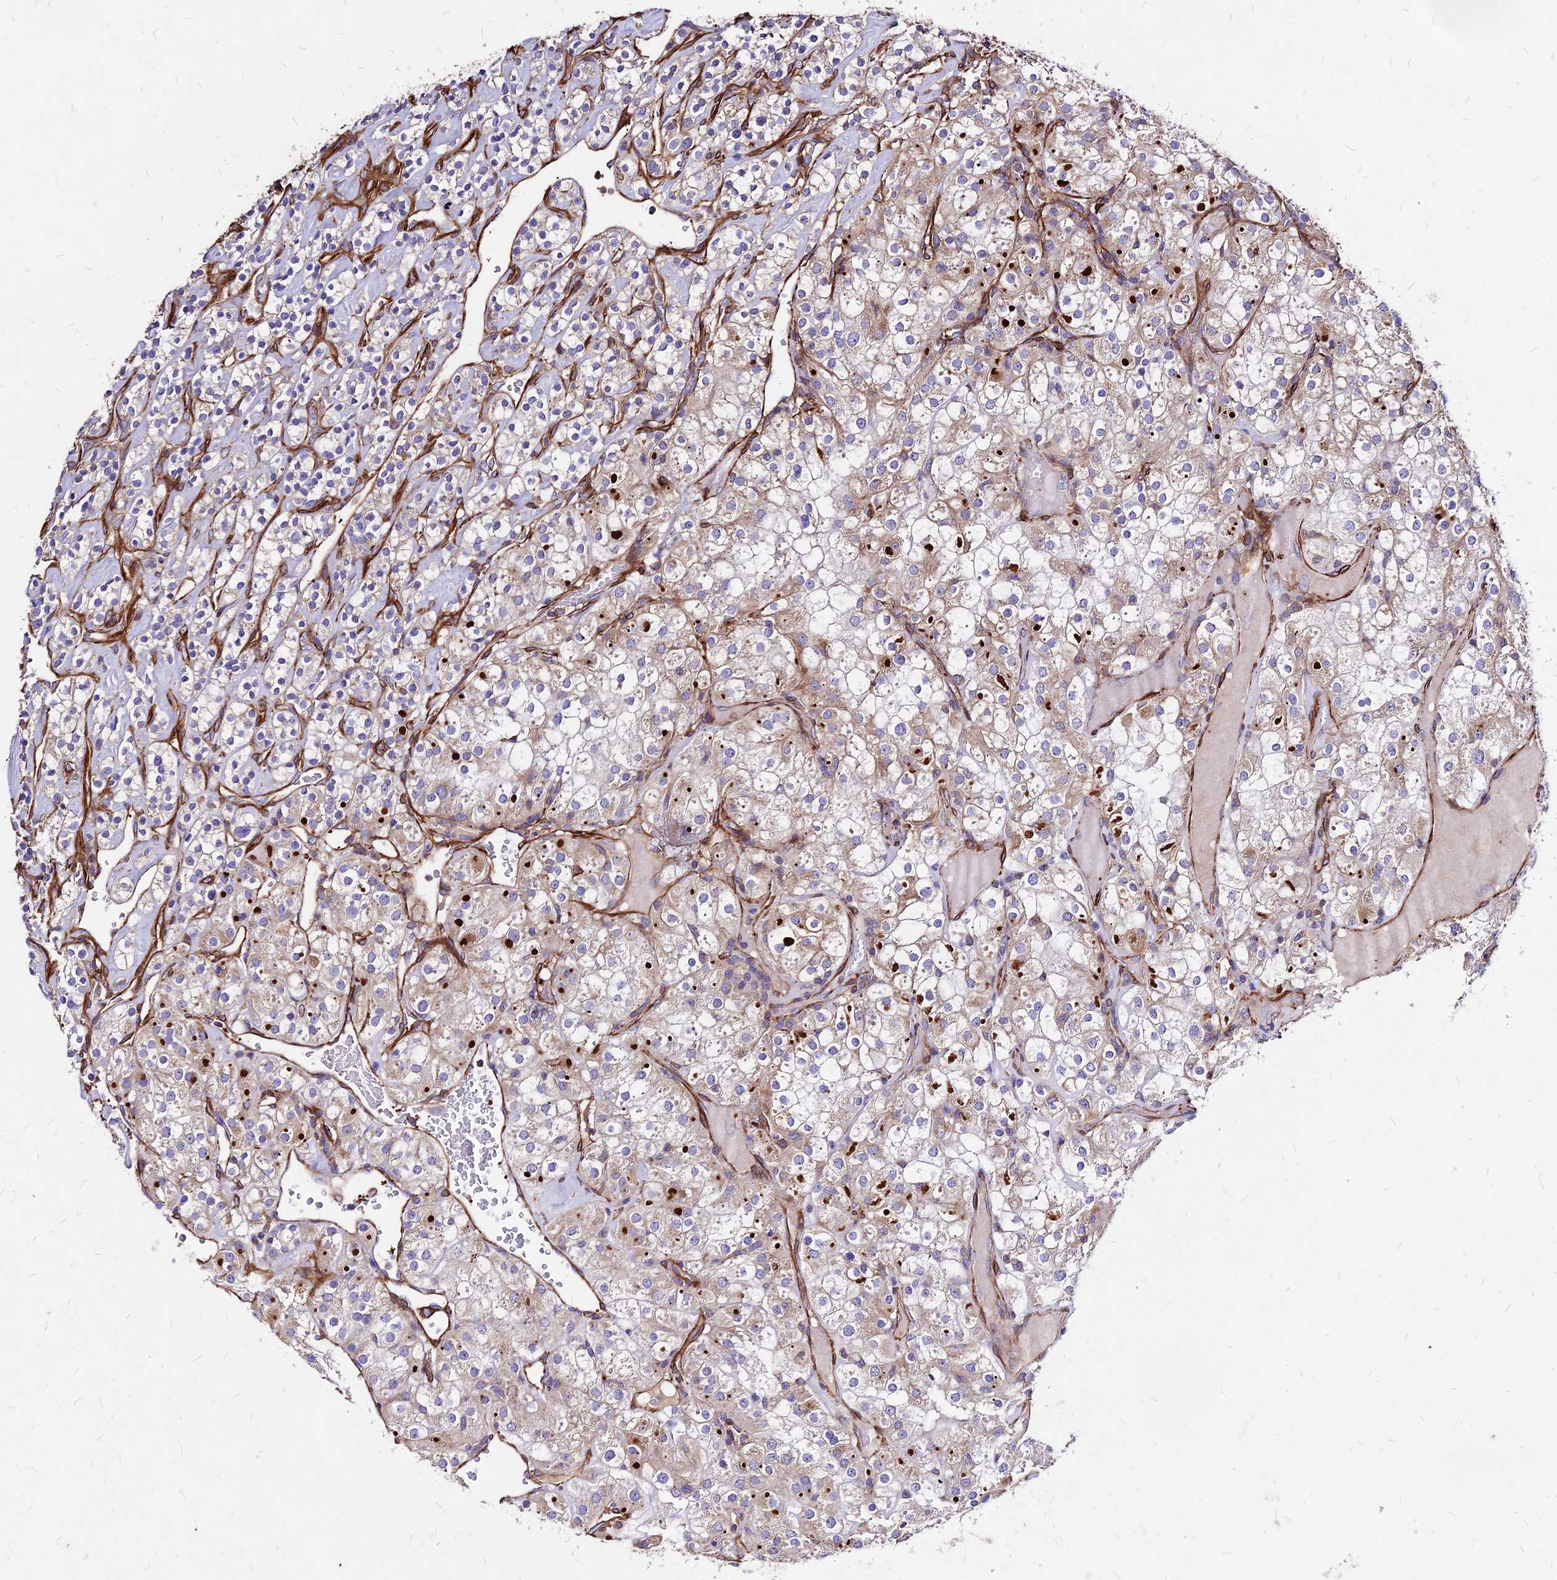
{"staining": {"intensity": "strong", "quantity": "<25%", "location": "cytoplasmic/membranous"}, "tissue": "renal cancer", "cell_type": "Tumor cells", "image_type": "cancer", "snomed": [{"axis": "morphology", "description": "Adenocarcinoma, NOS"}, {"axis": "topography", "description": "Kidney"}], "caption": "Protein expression by immunohistochemistry (IHC) demonstrates strong cytoplasmic/membranous staining in approximately <25% of tumor cells in adenocarcinoma (renal).", "gene": "EFCC1", "patient": {"sex": "male", "age": 77}}